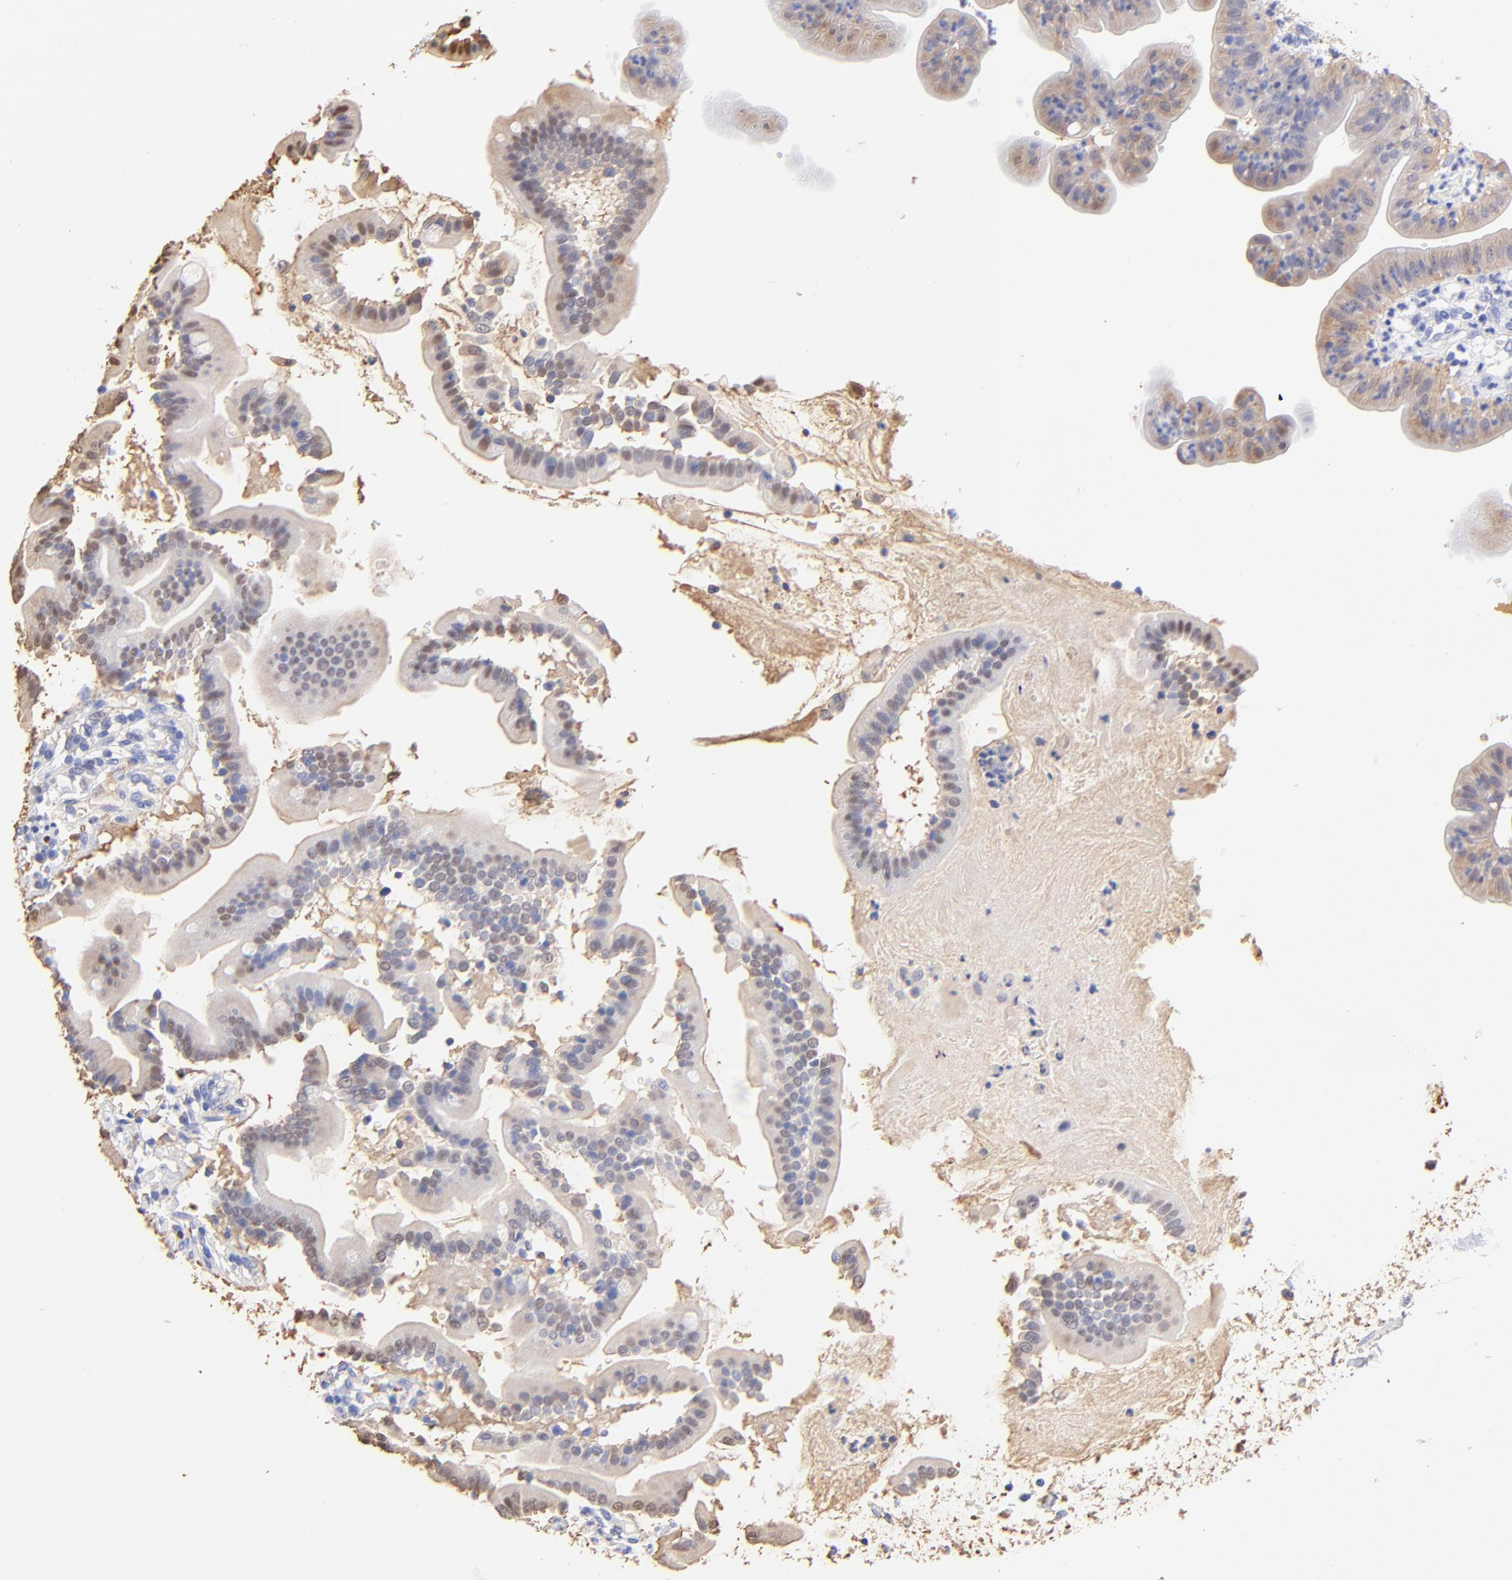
{"staining": {"intensity": "weak", "quantity": "25%-75%", "location": "nuclear"}, "tissue": "duodenum", "cell_type": "Glandular cells", "image_type": "normal", "snomed": [{"axis": "morphology", "description": "Normal tissue, NOS"}, {"axis": "topography", "description": "Duodenum"}], "caption": "Immunohistochemistry of benign duodenum shows low levels of weak nuclear staining in about 25%-75% of glandular cells.", "gene": "ALDH1A1", "patient": {"sex": "male", "age": 50}}